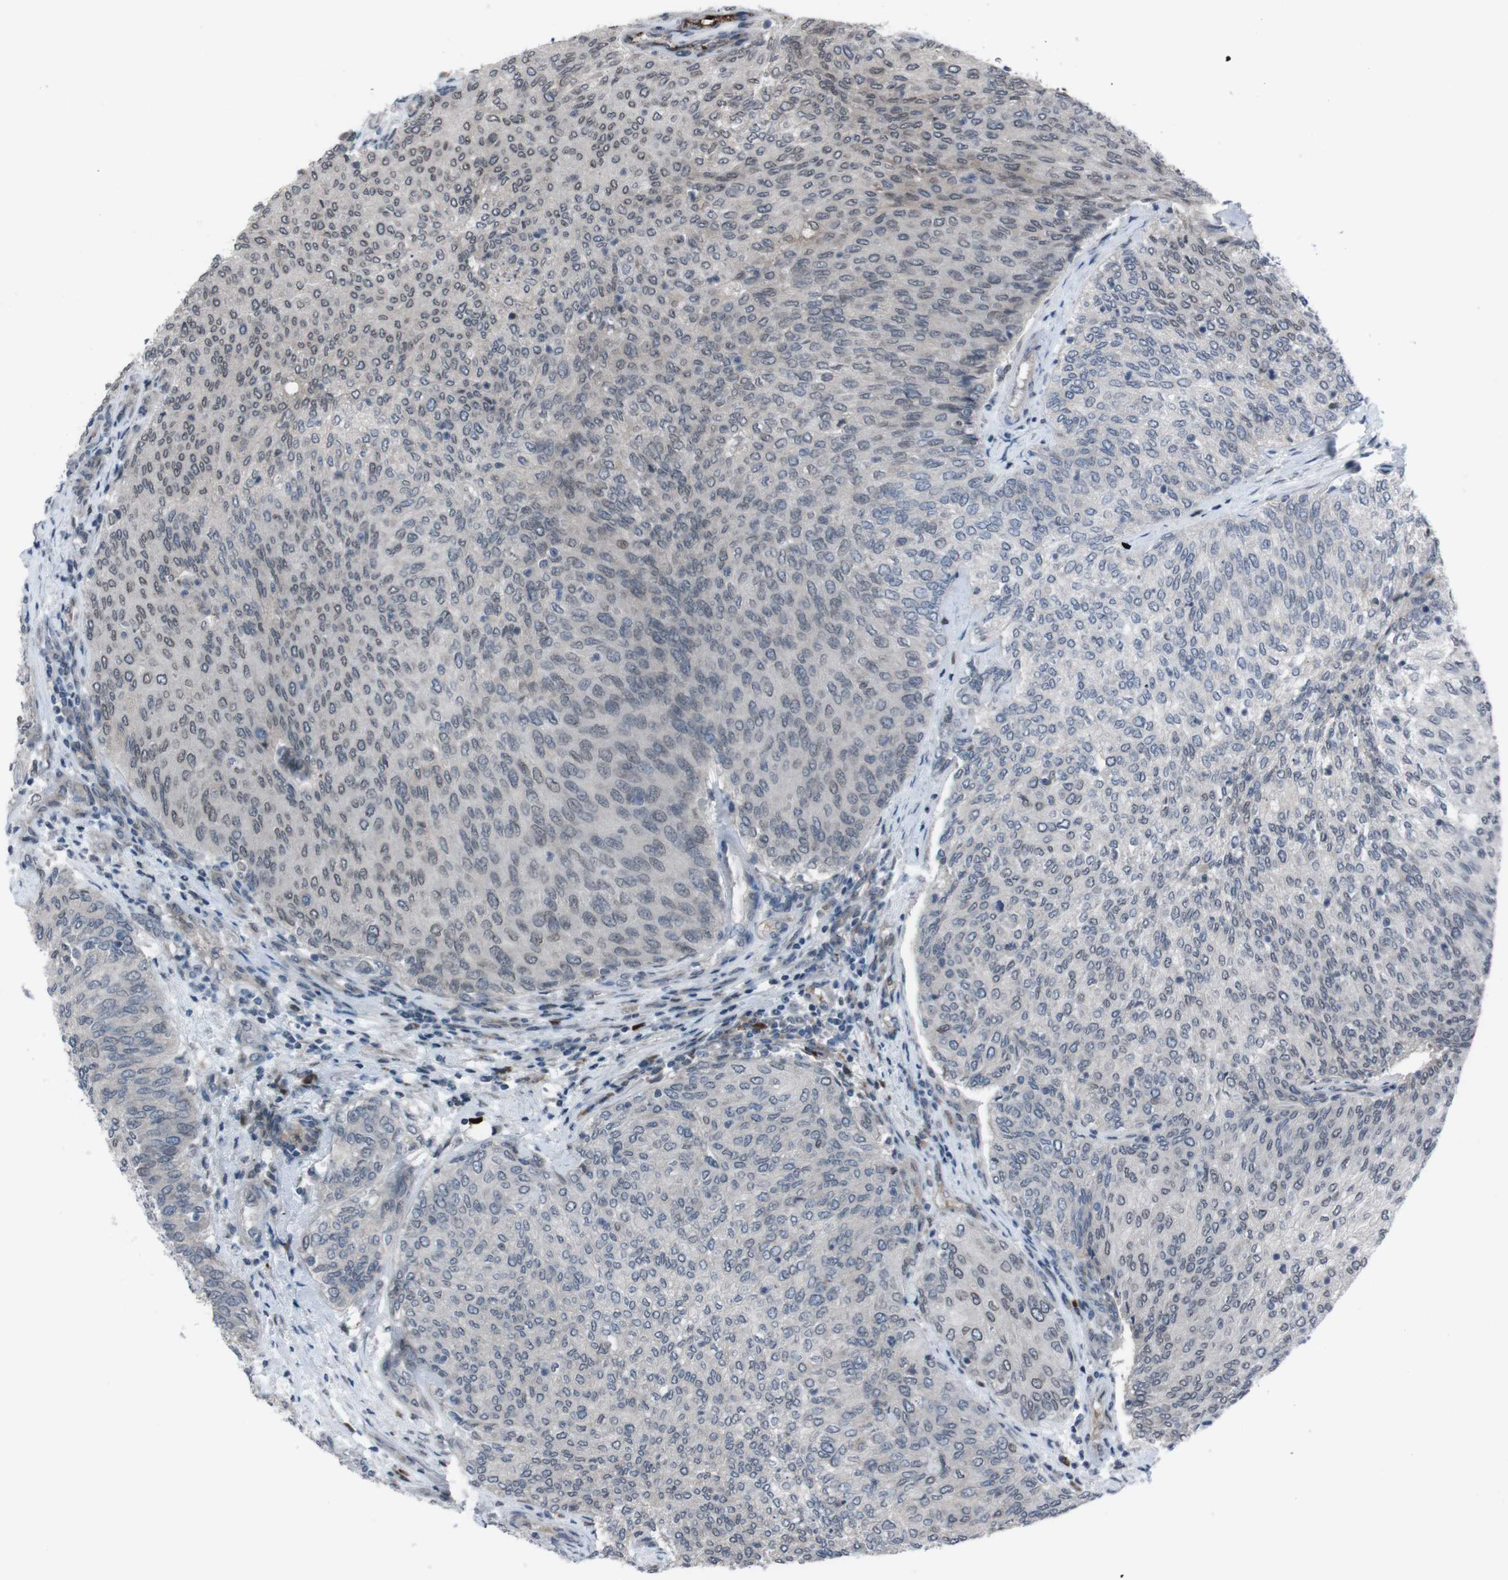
{"staining": {"intensity": "moderate", "quantity": "<25%", "location": "cytoplasmic/membranous,nuclear"}, "tissue": "urothelial cancer", "cell_type": "Tumor cells", "image_type": "cancer", "snomed": [{"axis": "morphology", "description": "Urothelial carcinoma, Low grade"}, {"axis": "topography", "description": "Urinary bladder"}], "caption": "A high-resolution histopathology image shows immunohistochemistry (IHC) staining of urothelial carcinoma (low-grade), which exhibits moderate cytoplasmic/membranous and nuclear staining in about <25% of tumor cells.", "gene": "SS18L1", "patient": {"sex": "female", "age": 79}}